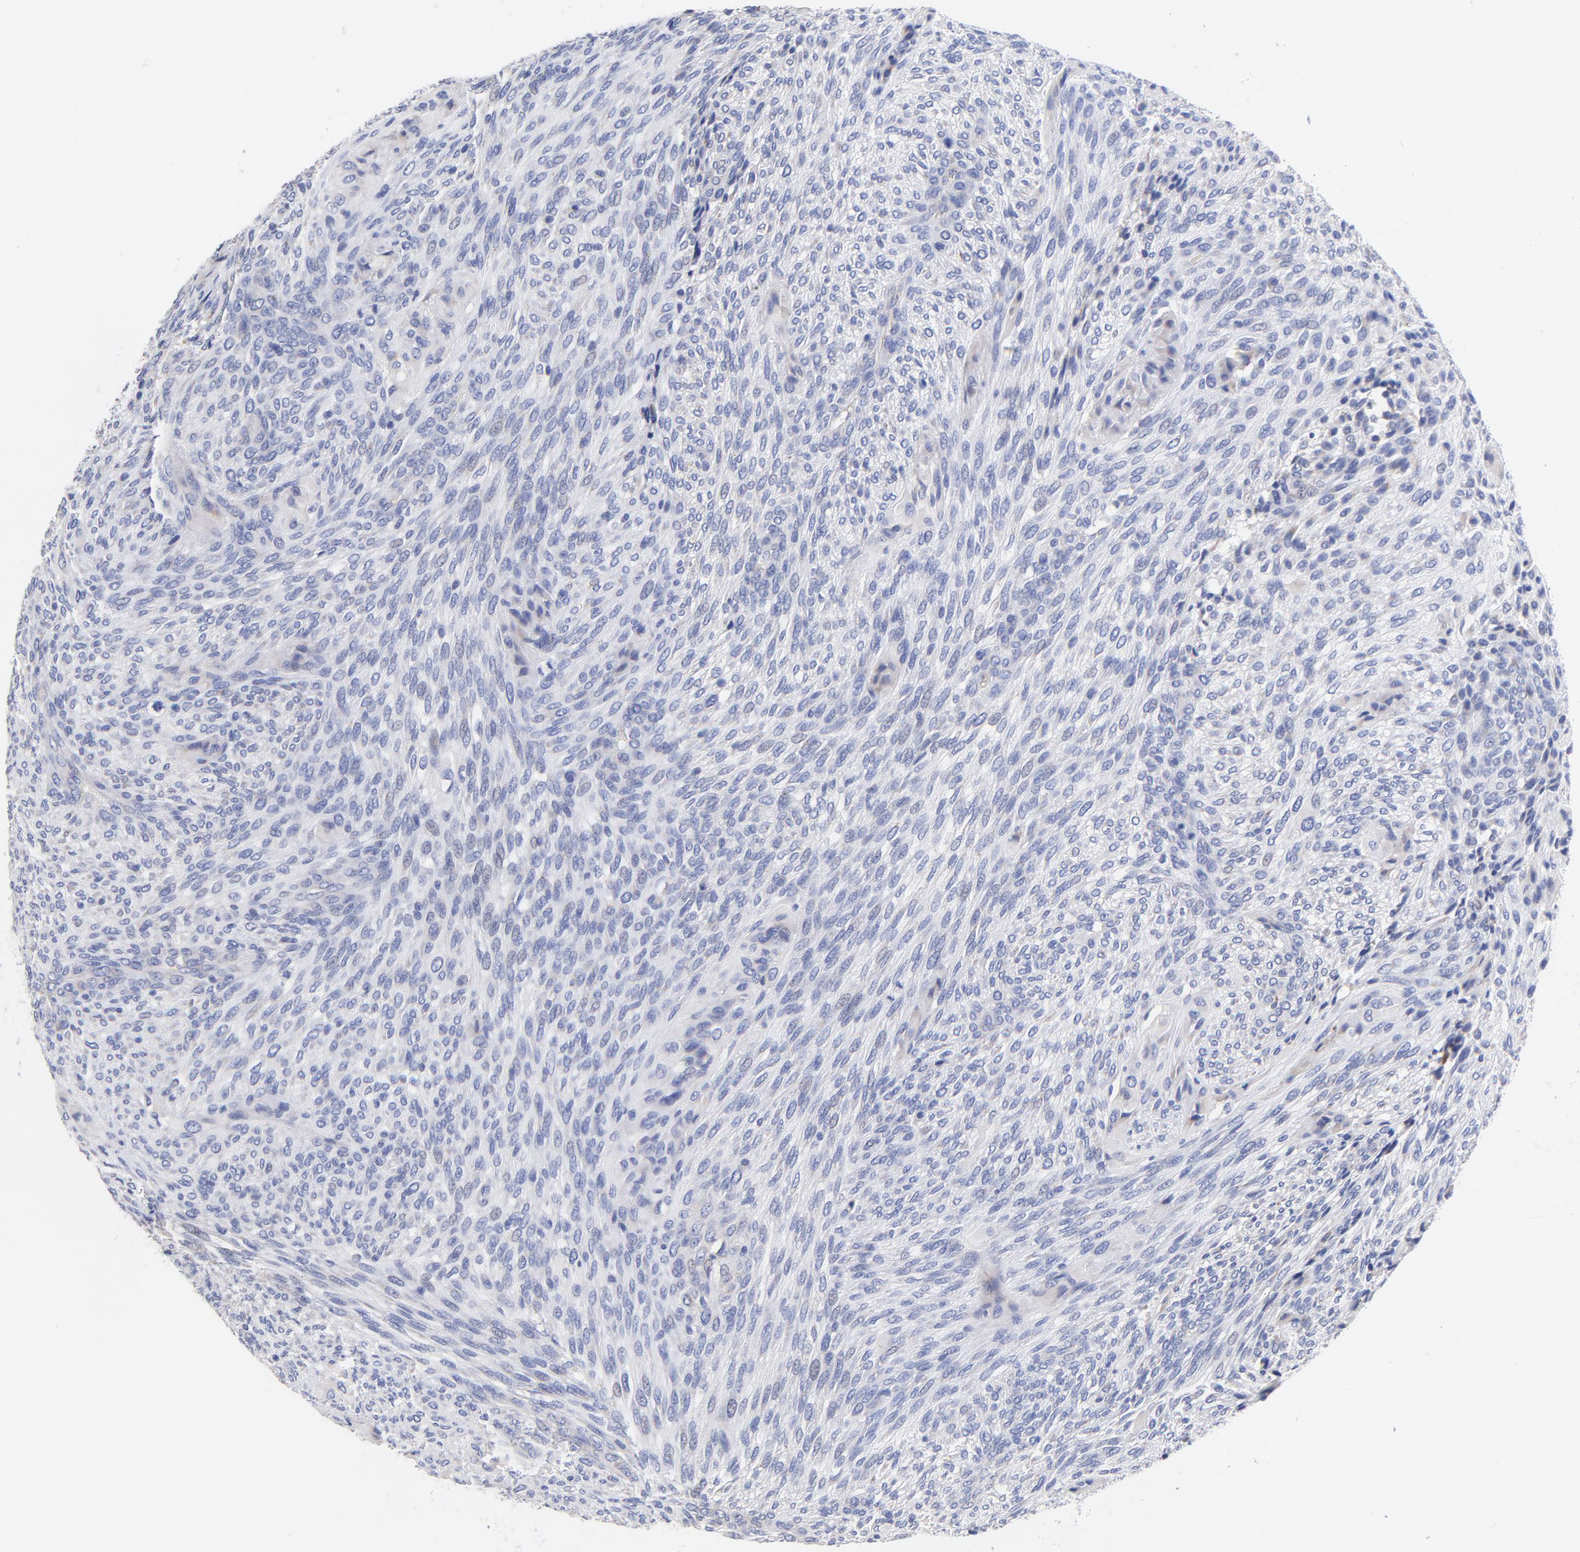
{"staining": {"intensity": "negative", "quantity": "none", "location": "none"}, "tissue": "glioma", "cell_type": "Tumor cells", "image_type": "cancer", "snomed": [{"axis": "morphology", "description": "Glioma, malignant, High grade"}, {"axis": "topography", "description": "Cerebral cortex"}], "caption": "DAB immunohistochemical staining of human glioma exhibits no significant positivity in tumor cells.", "gene": "LAX1", "patient": {"sex": "female", "age": 55}}